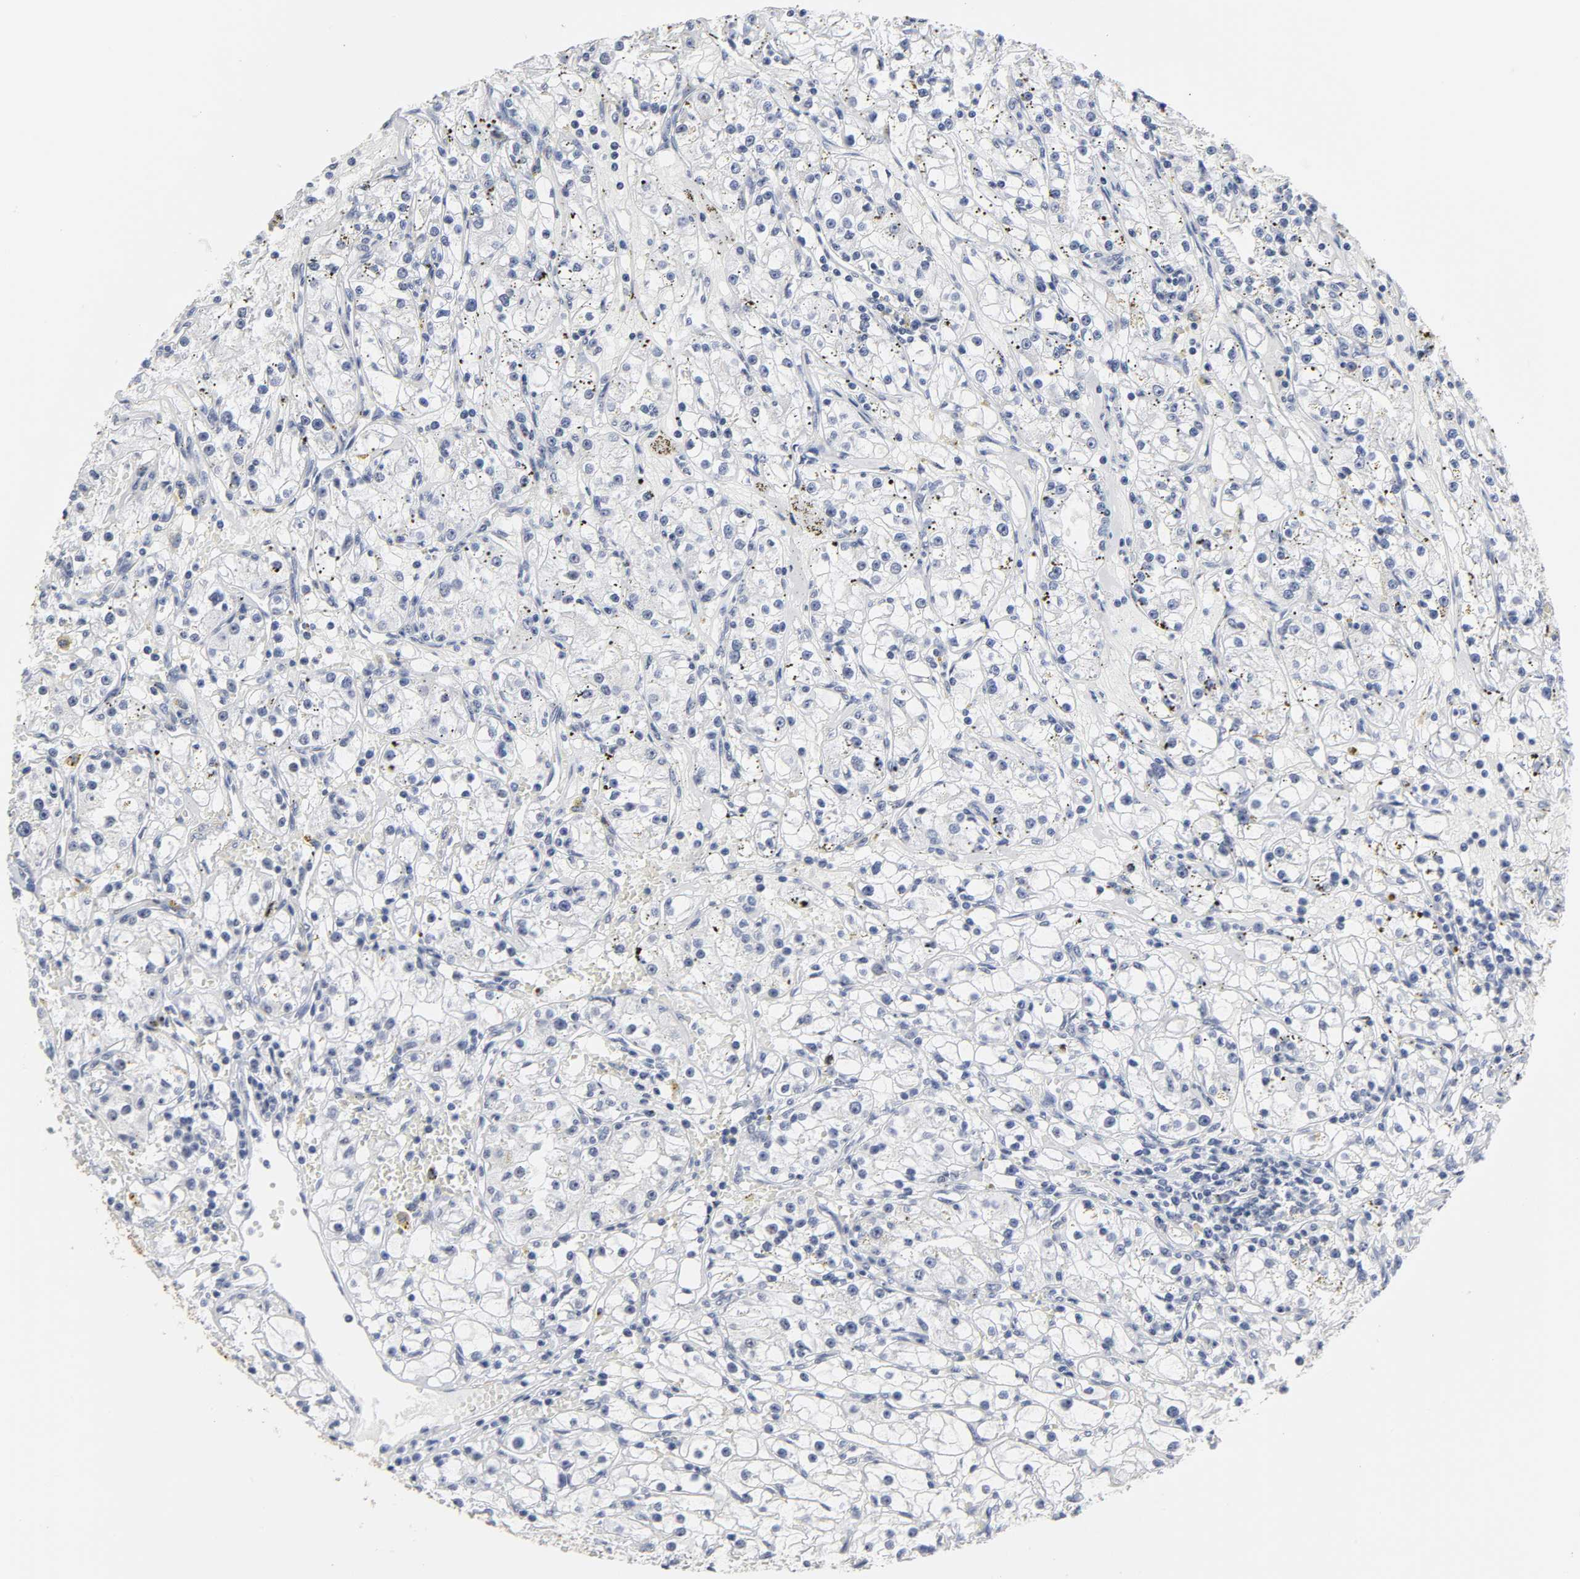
{"staining": {"intensity": "negative", "quantity": "none", "location": "none"}, "tissue": "renal cancer", "cell_type": "Tumor cells", "image_type": "cancer", "snomed": [{"axis": "morphology", "description": "Adenocarcinoma, NOS"}, {"axis": "topography", "description": "Kidney"}], "caption": "Photomicrograph shows no protein expression in tumor cells of renal adenocarcinoma tissue.", "gene": "GRHL2", "patient": {"sex": "male", "age": 56}}